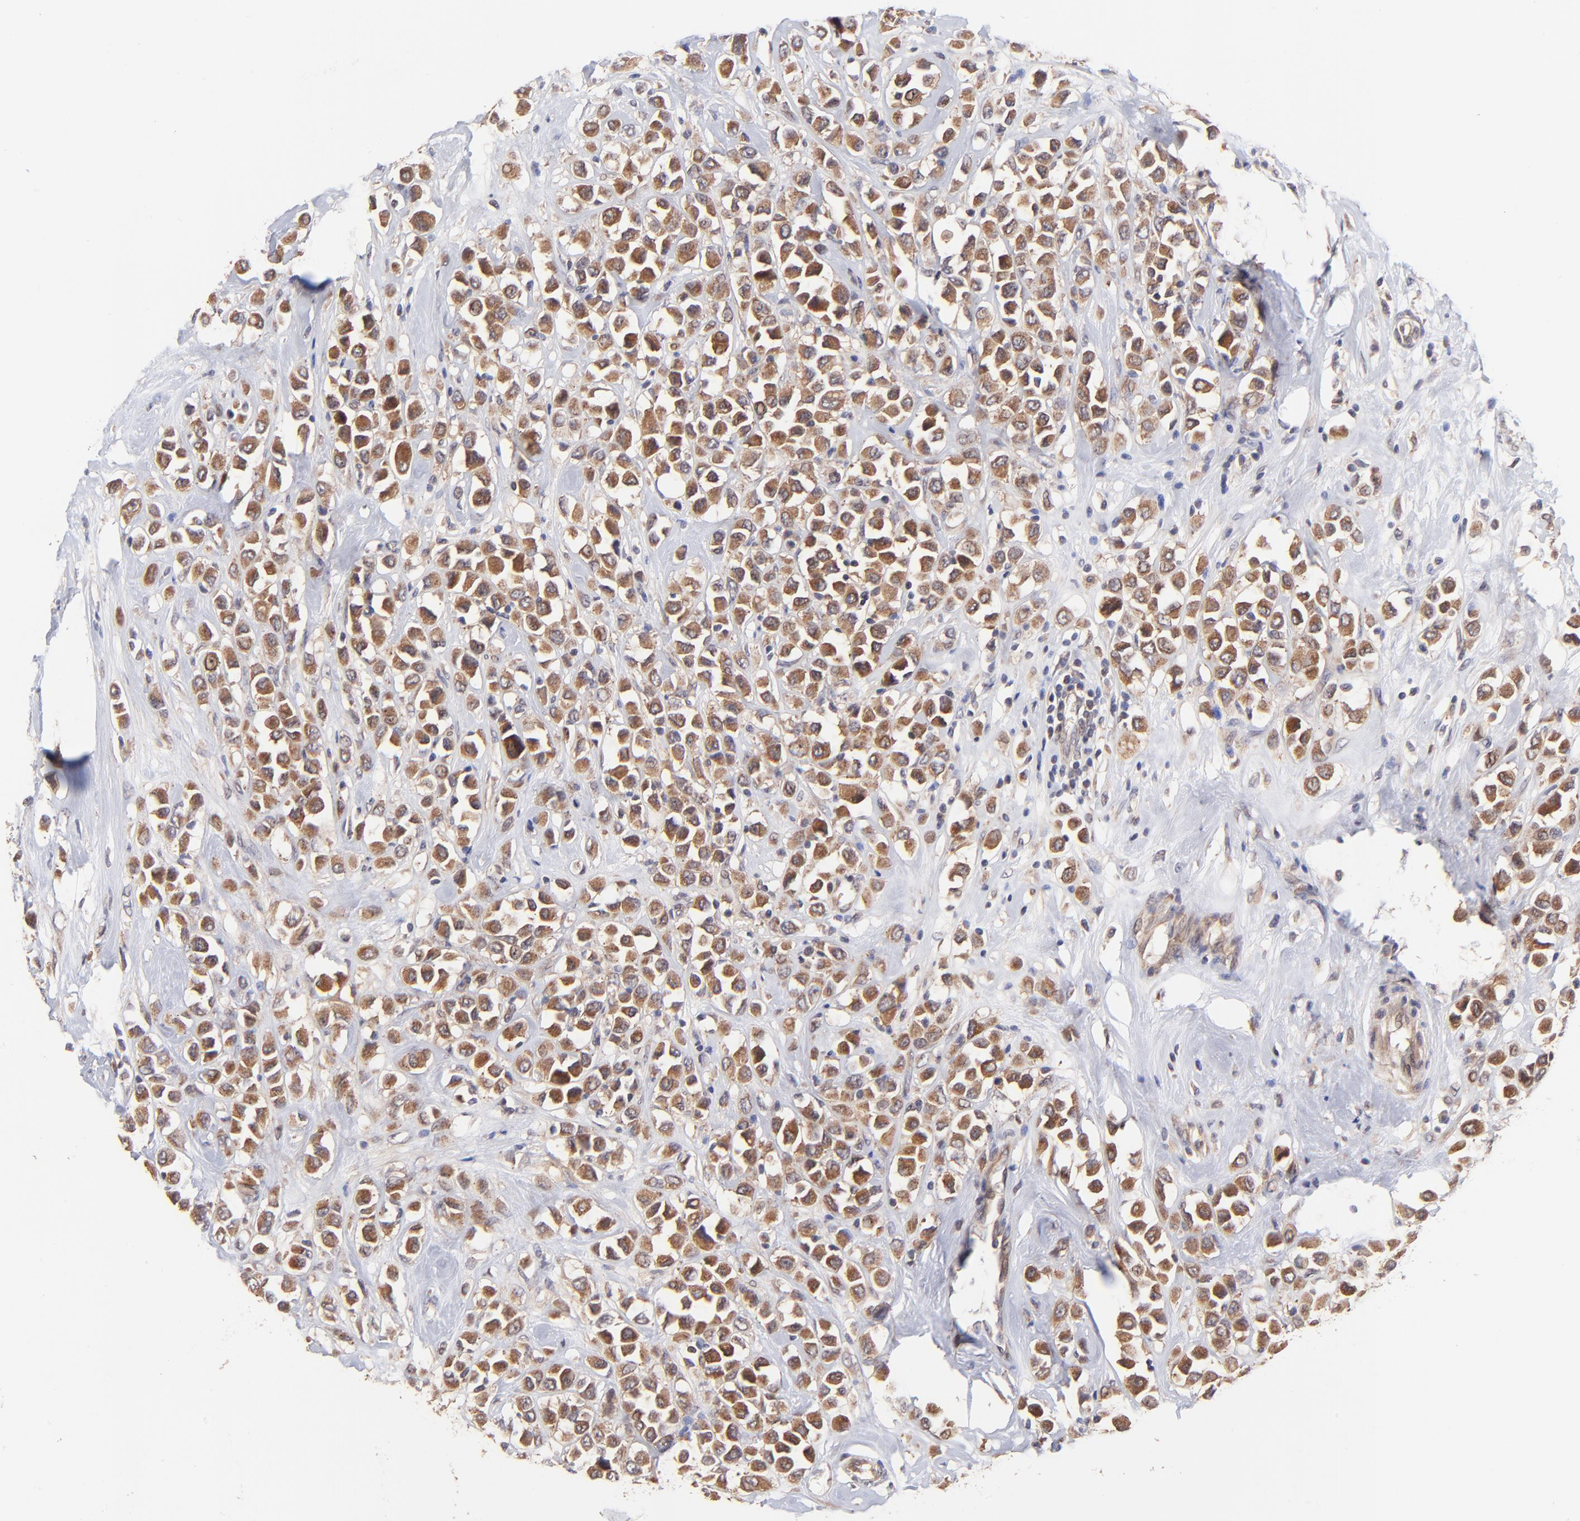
{"staining": {"intensity": "strong", "quantity": ">75%", "location": "cytoplasmic/membranous"}, "tissue": "breast cancer", "cell_type": "Tumor cells", "image_type": "cancer", "snomed": [{"axis": "morphology", "description": "Duct carcinoma"}, {"axis": "topography", "description": "Breast"}], "caption": "A high-resolution histopathology image shows immunohistochemistry (IHC) staining of breast cancer (invasive ductal carcinoma), which shows strong cytoplasmic/membranous positivity in approximately >75% of tumor cells.", "gene": "BAIAP2L2", "patient": {"sex": "female", "age": 61}}